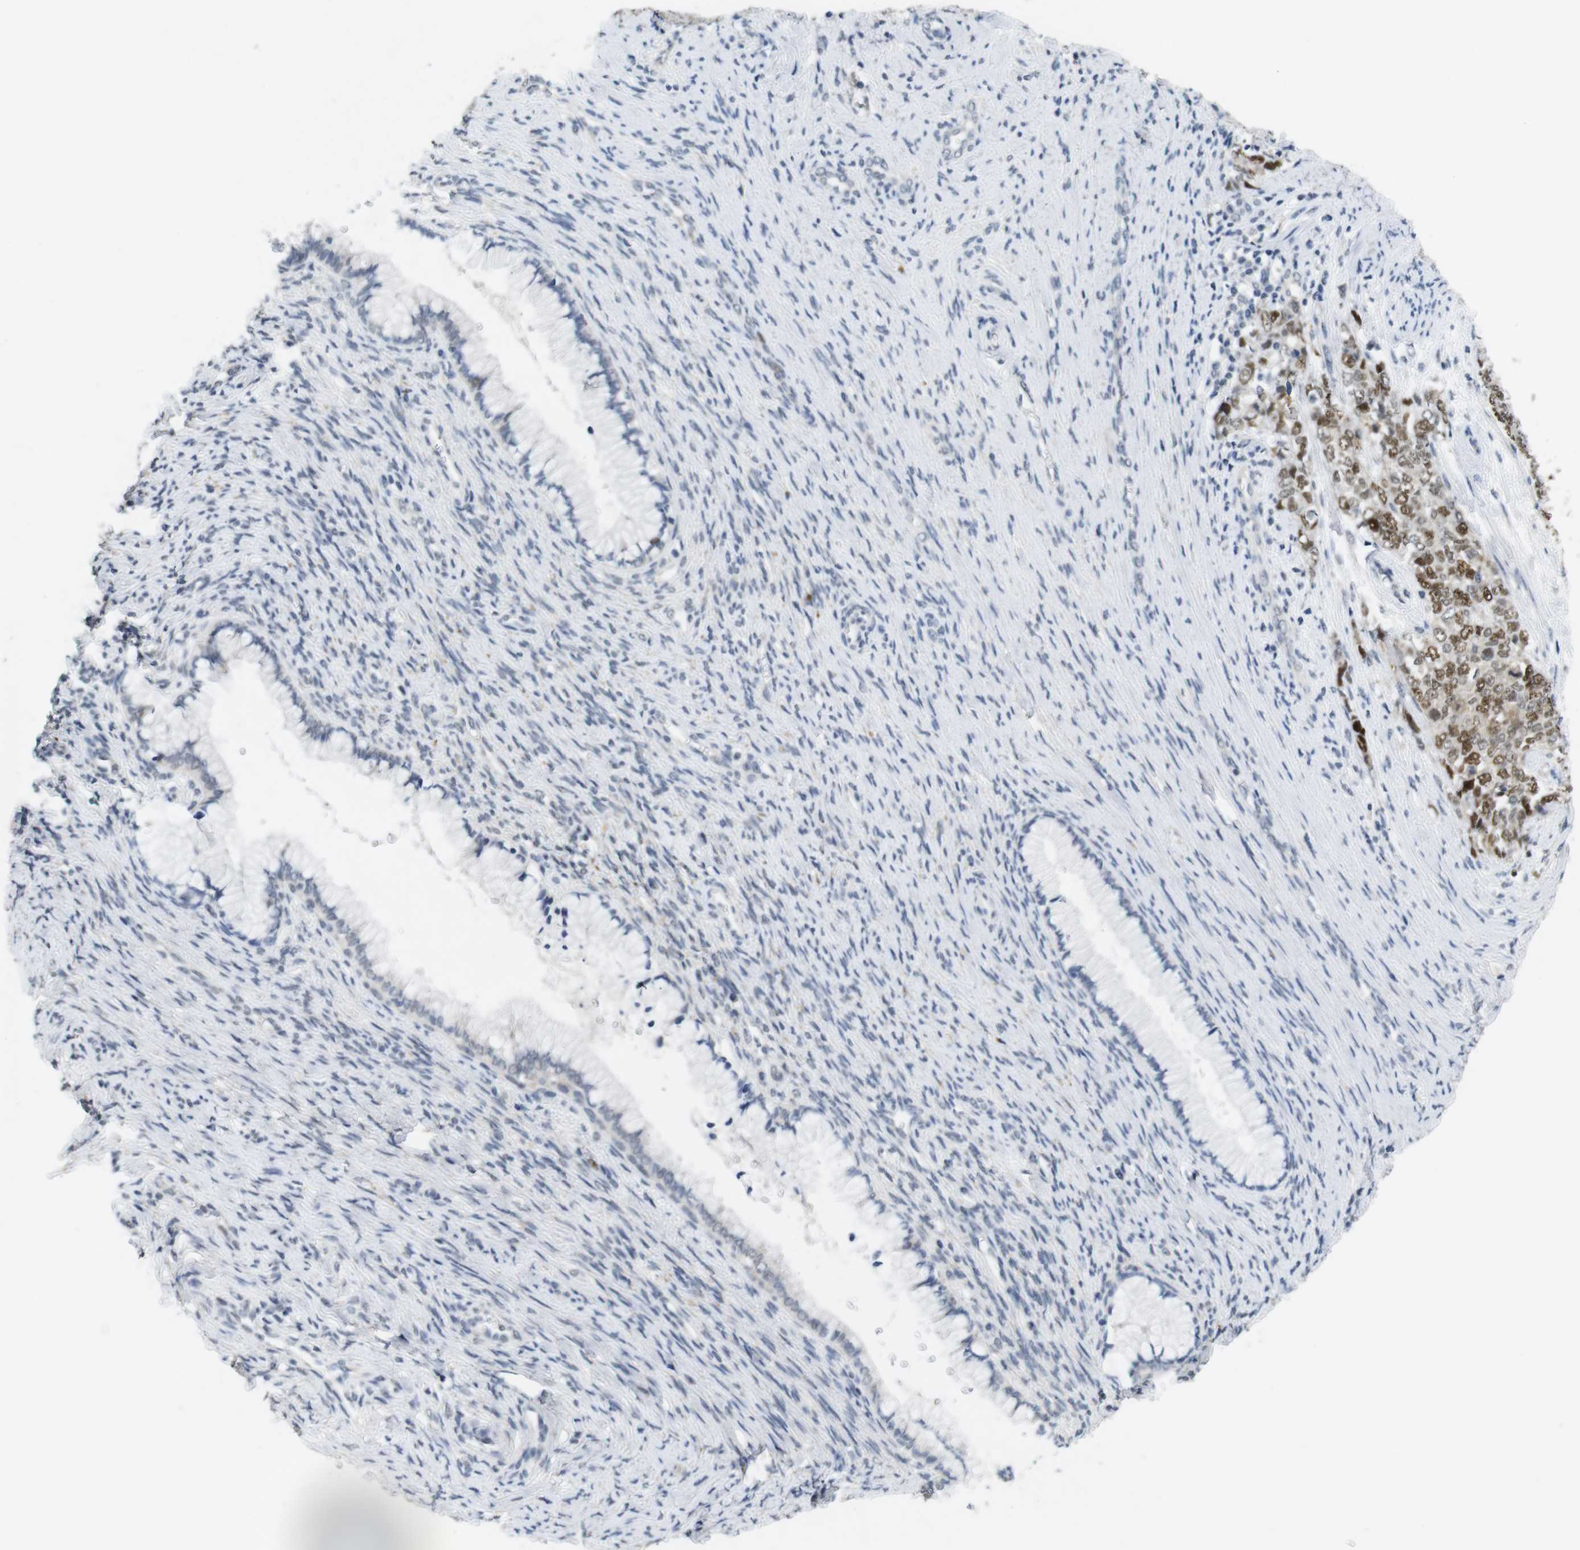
{"staining": {"intensity": "moderate", "quantity": ">75%", "location": "nuclear"}, "tissue": "cervical cancer", "cell_type": "Tumor cells", "image_type": "cancer", "snomed": [{"axis": "morphology", "description": "Squamous cell carcinoma, NOS"}, {"axis": "topography", "description": "Cervix"}], "caption": "Brown immunohistochemical staining in human squamous cell carcinoma (cervical) demonstrates moderate nuclear positivity in approximately >75% of tumor cells.", "gene": "SKP2", "patient": {"sex": "female", "age": 63}}